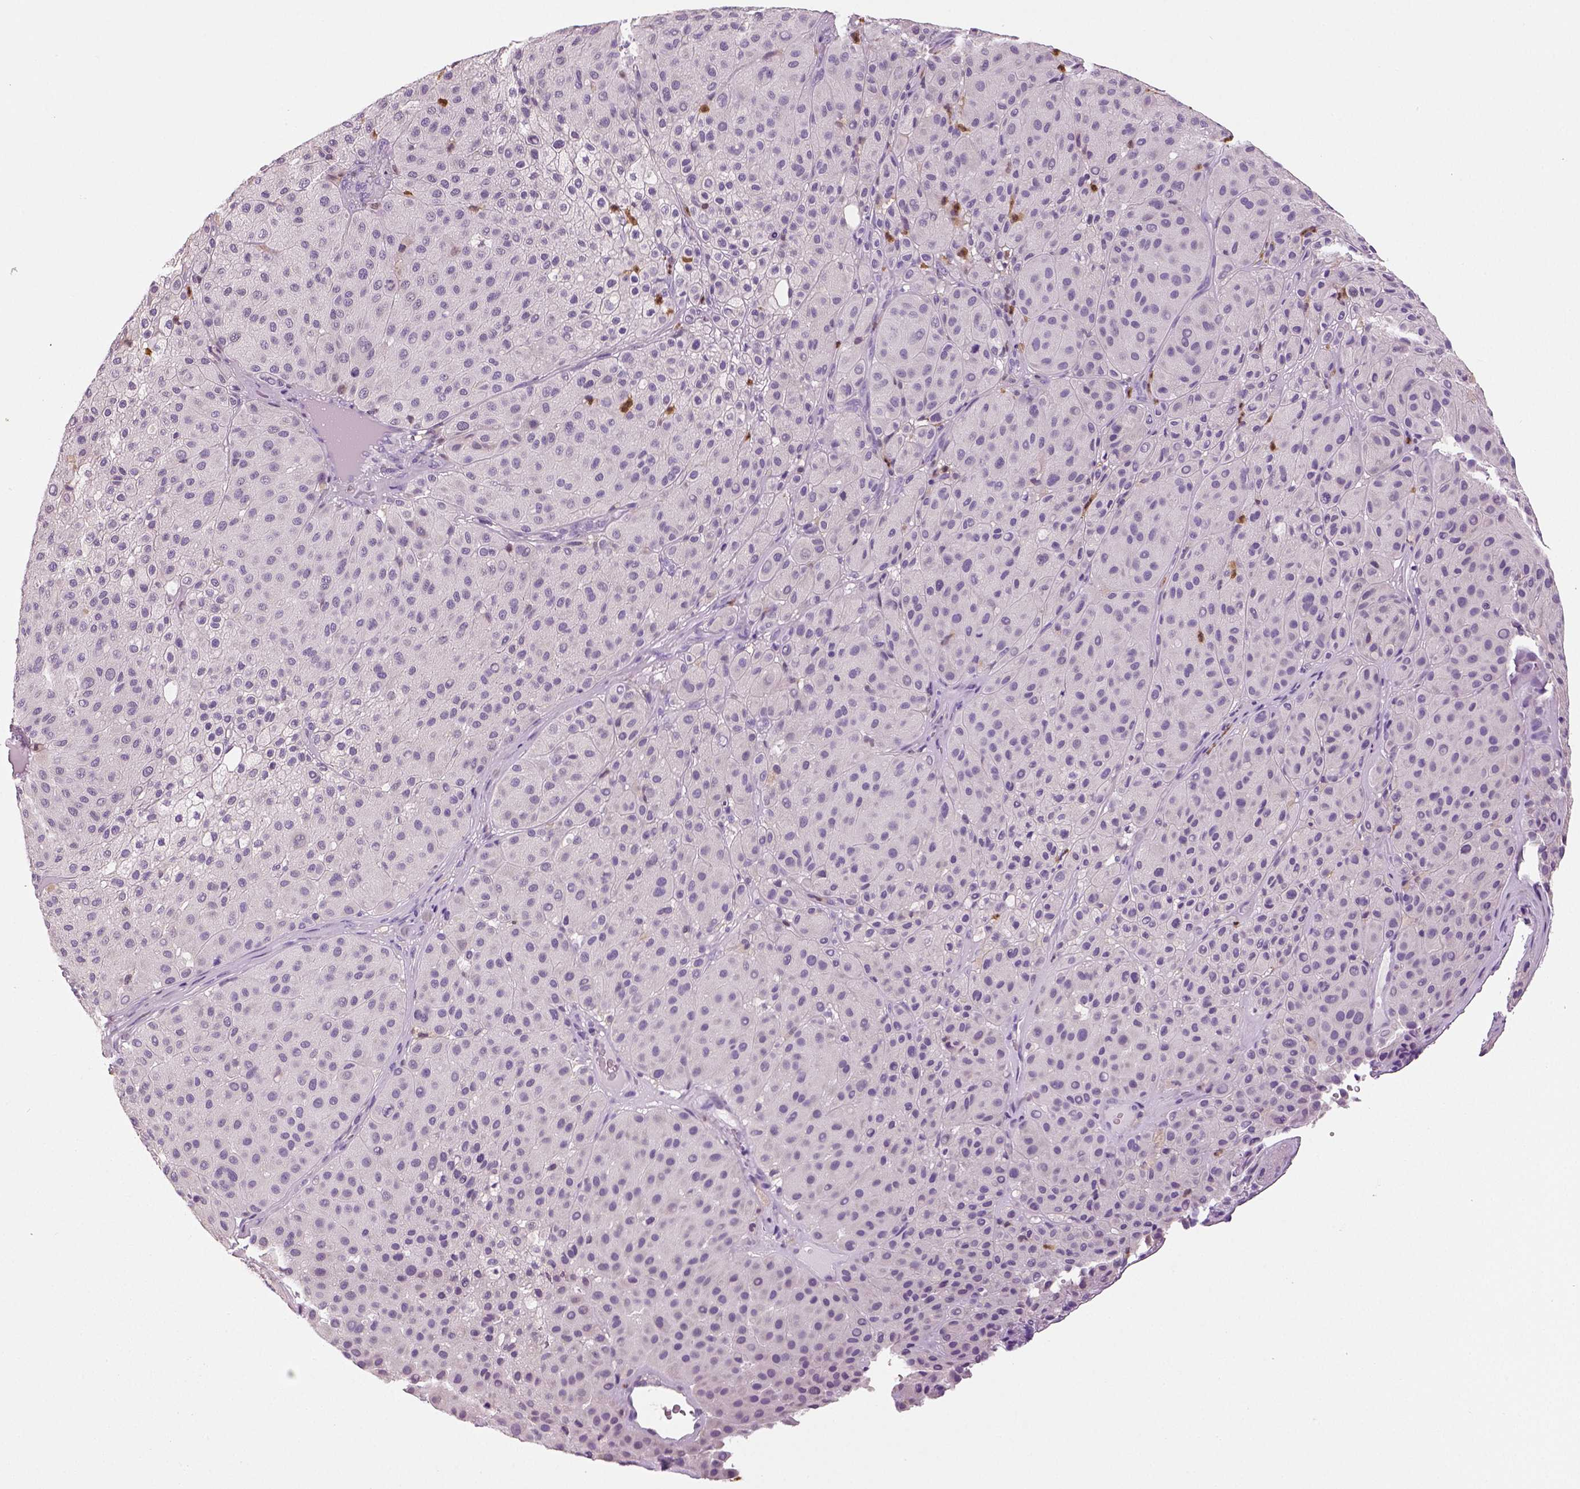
{"staining": {"intensity": "negative", "quantity": "none", "location": "none"}, "tissue": "melanoma", "cell_type": "Tumor cells", "image_type": "cancer", "snomed": [{"axis": "morphology", "description": "Malignant melanoma, Metastatic site"}, {"axis": "topography", "description": "Smooth muscle"}], "caption": "The image displays no significant positivity in tumor cells of malignant melanoma (metastatic site).", "gene": "NECAB2", "patient": {"sex": "male", "age": 41}}